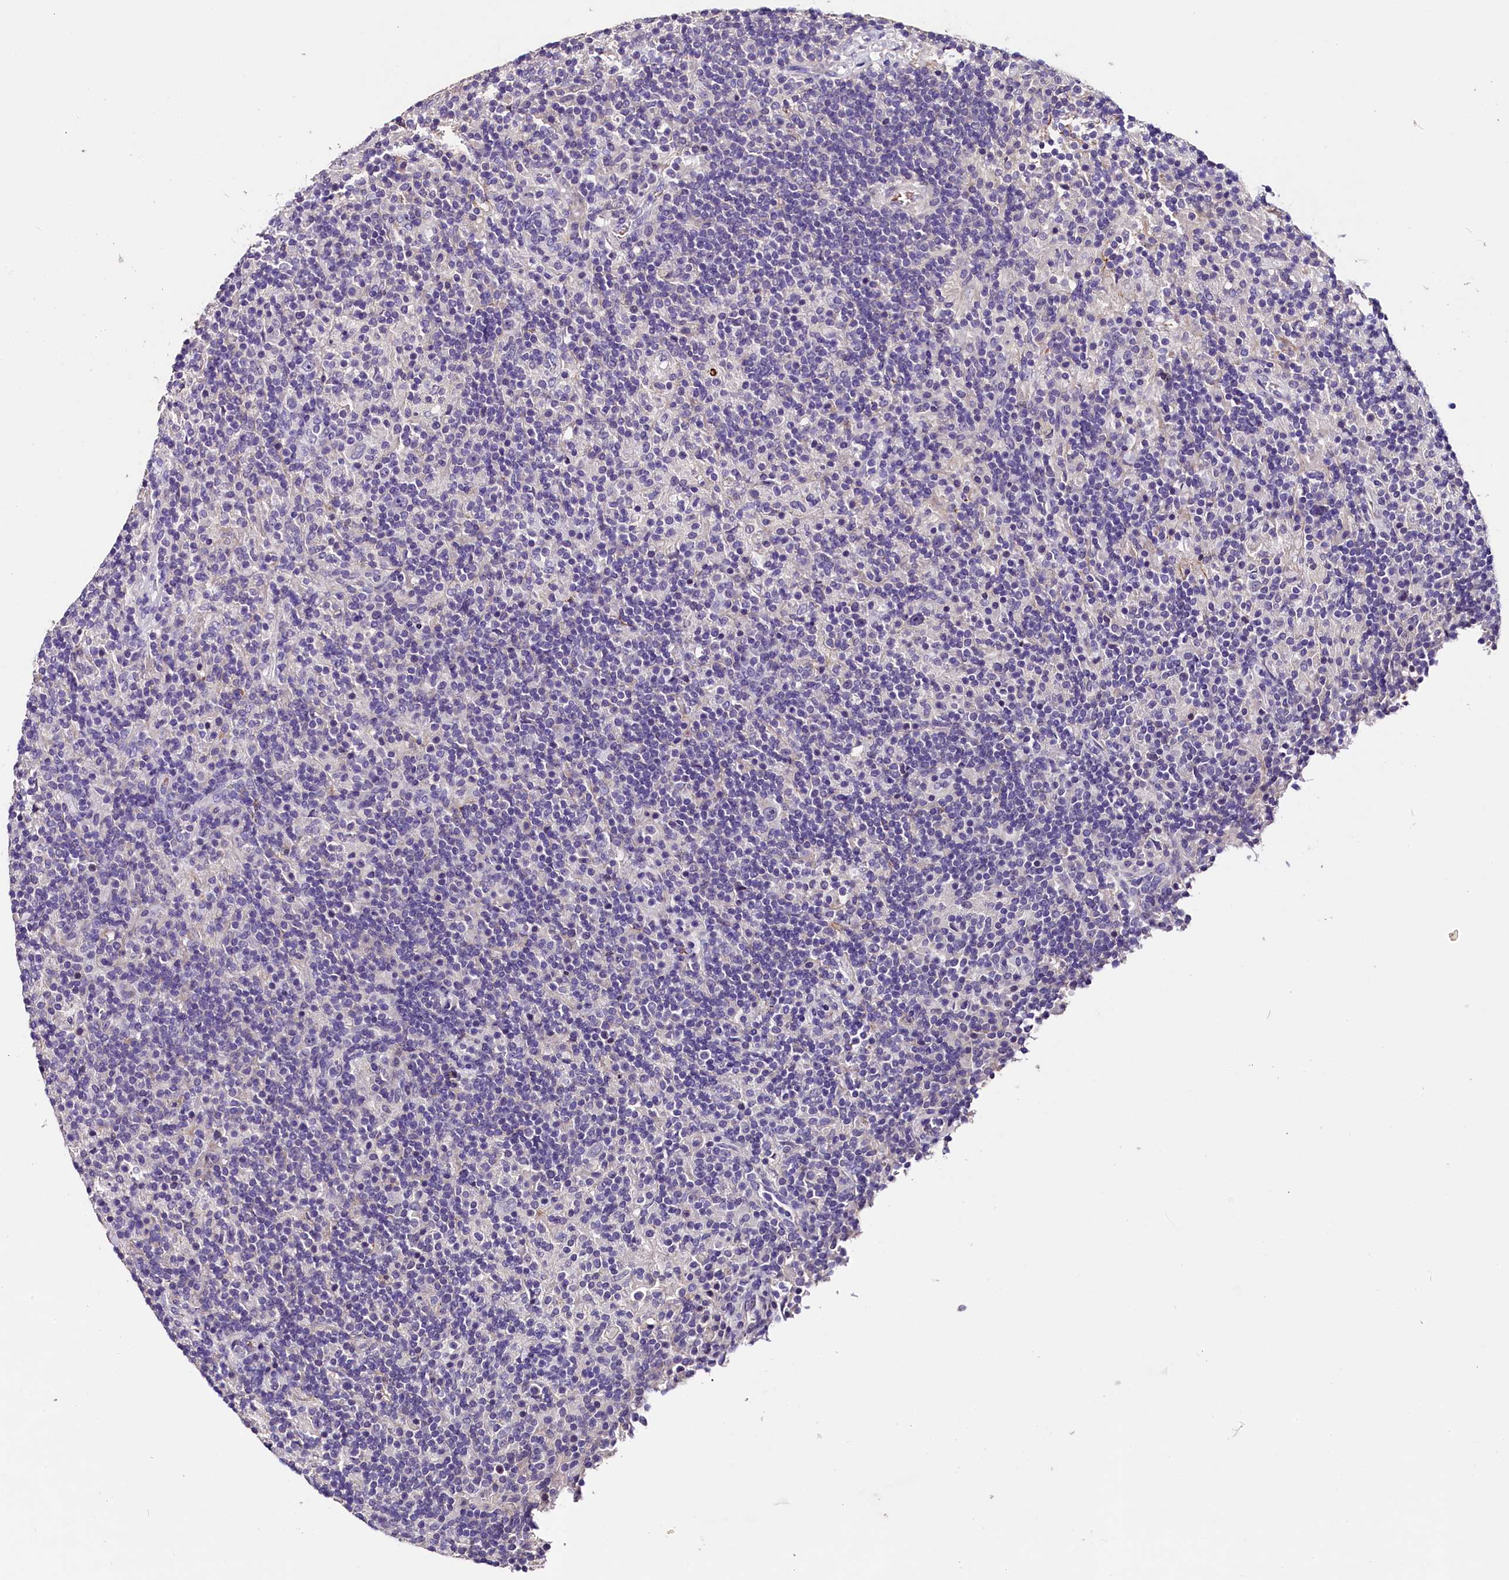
{"staining": {"intensity": "negative", "quantity": "none", "location": "none"}, "tissue": "lymphoma", "cell_type": "Tumor cells", "image_type": "cancer", "snomed": [{"axis": "morphology", "description": "Hodgkin's disease, NOS"}, {"axis": "topography", "description": "Lymph node"}], "caption": "Photomicrograph shows no significant protein staining in tumor cells of lymphoma. (DAB (3,3'-diaminobenzidine) IHC with hematoxylin counter stain).", "gene": "MEX3B", "patient": {"sex": "male", "age": 70}}